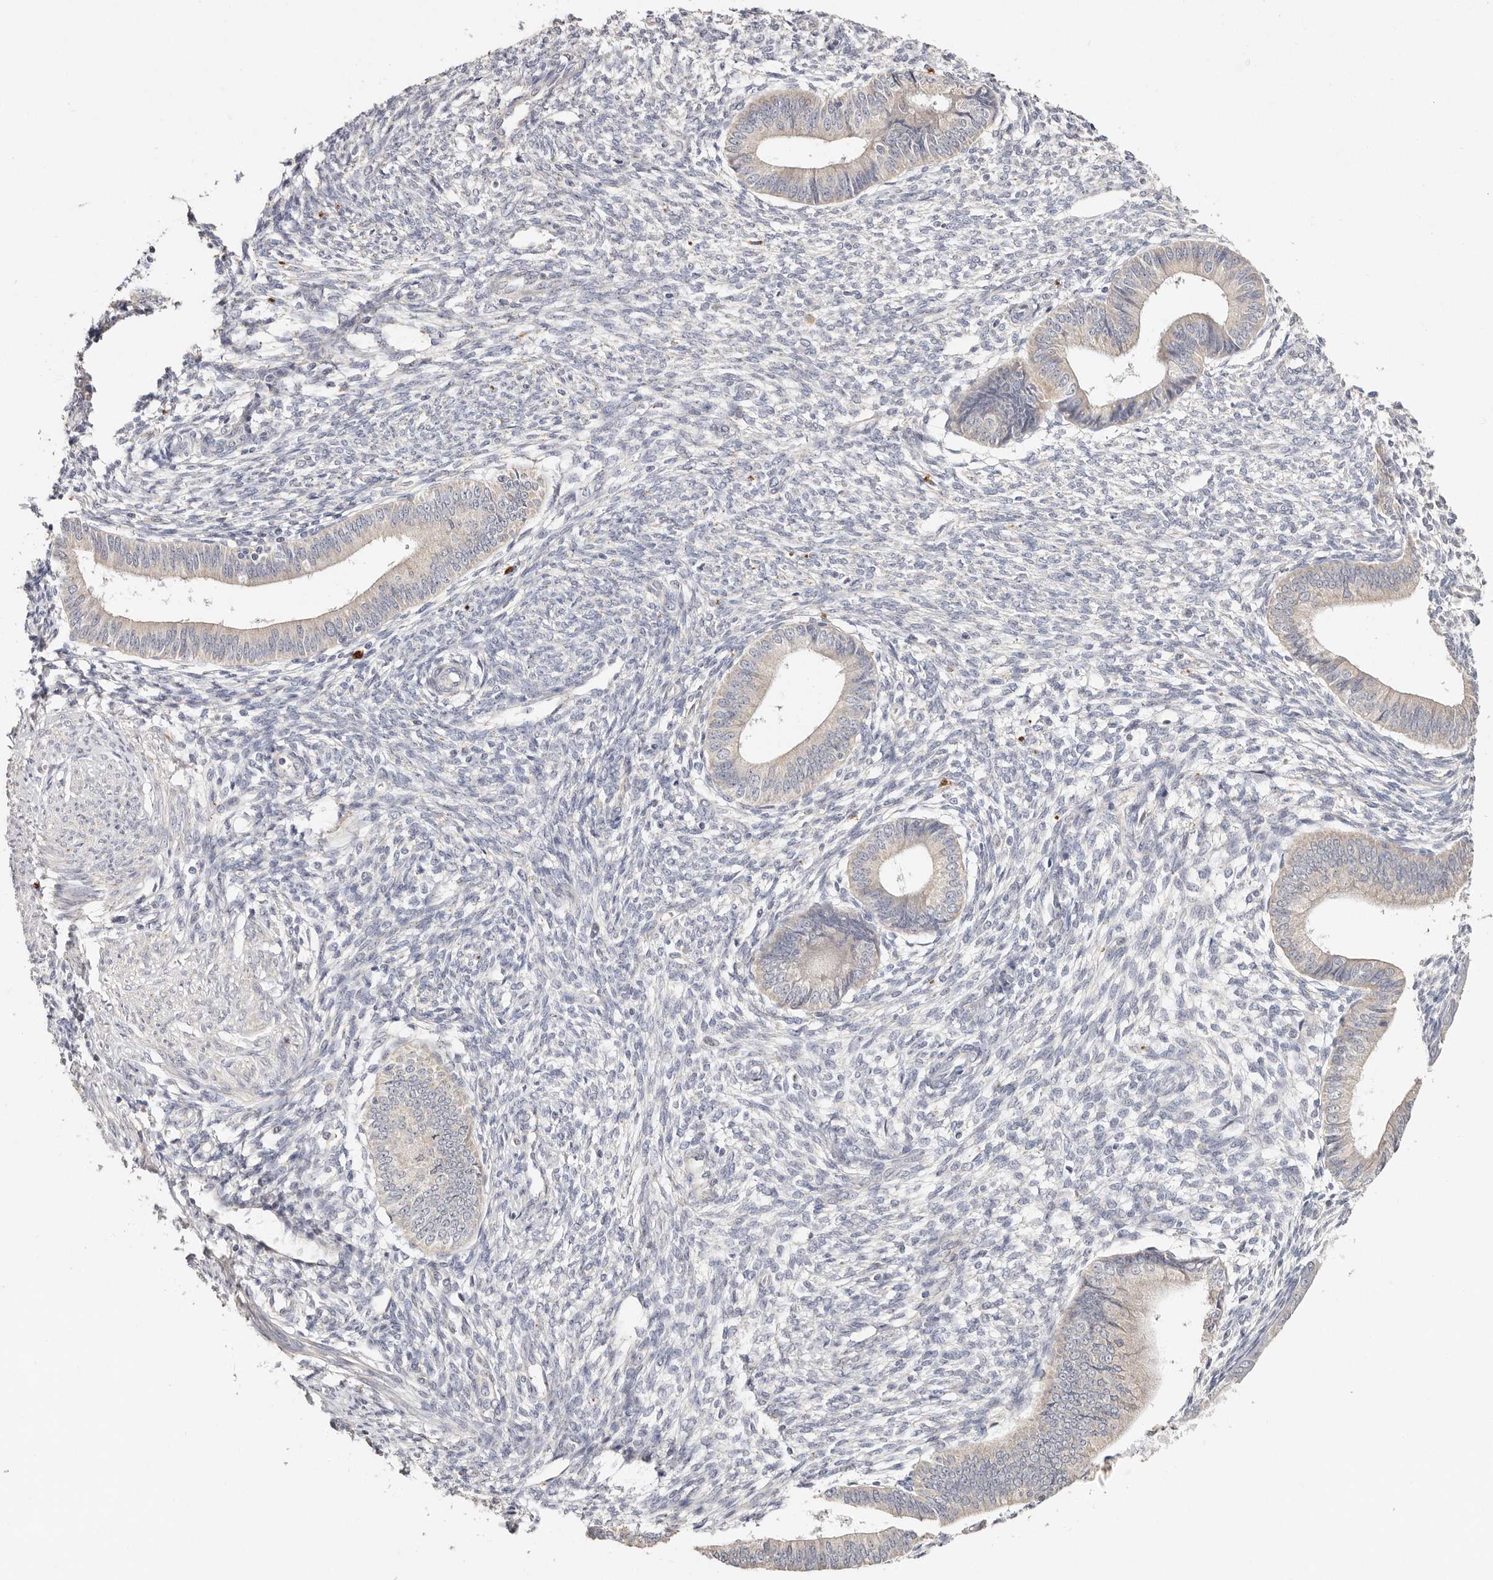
{"staining": {"intensity": "negative", "quantity": "none", "location": "none"}, "tissue": "endometrium", "cell_type": "Cells in endometrial stroma", "image_type": "normal", "snomed": [{"axis": "morphology", "description": "Normal tissue, NOS"}, {"axis": "topography", "description": "Endometrium"}], "caption": "The immunohistochemistry image has no significant expression in cells in endometrial stroma of endometrium. (DAB (3,3'-diaminobenzidine) immunohistochemistry (IHC) with hematoxylin counter stain).", "gene": "VIPAS39", "patient": {"sex": "female", "age": 46}}